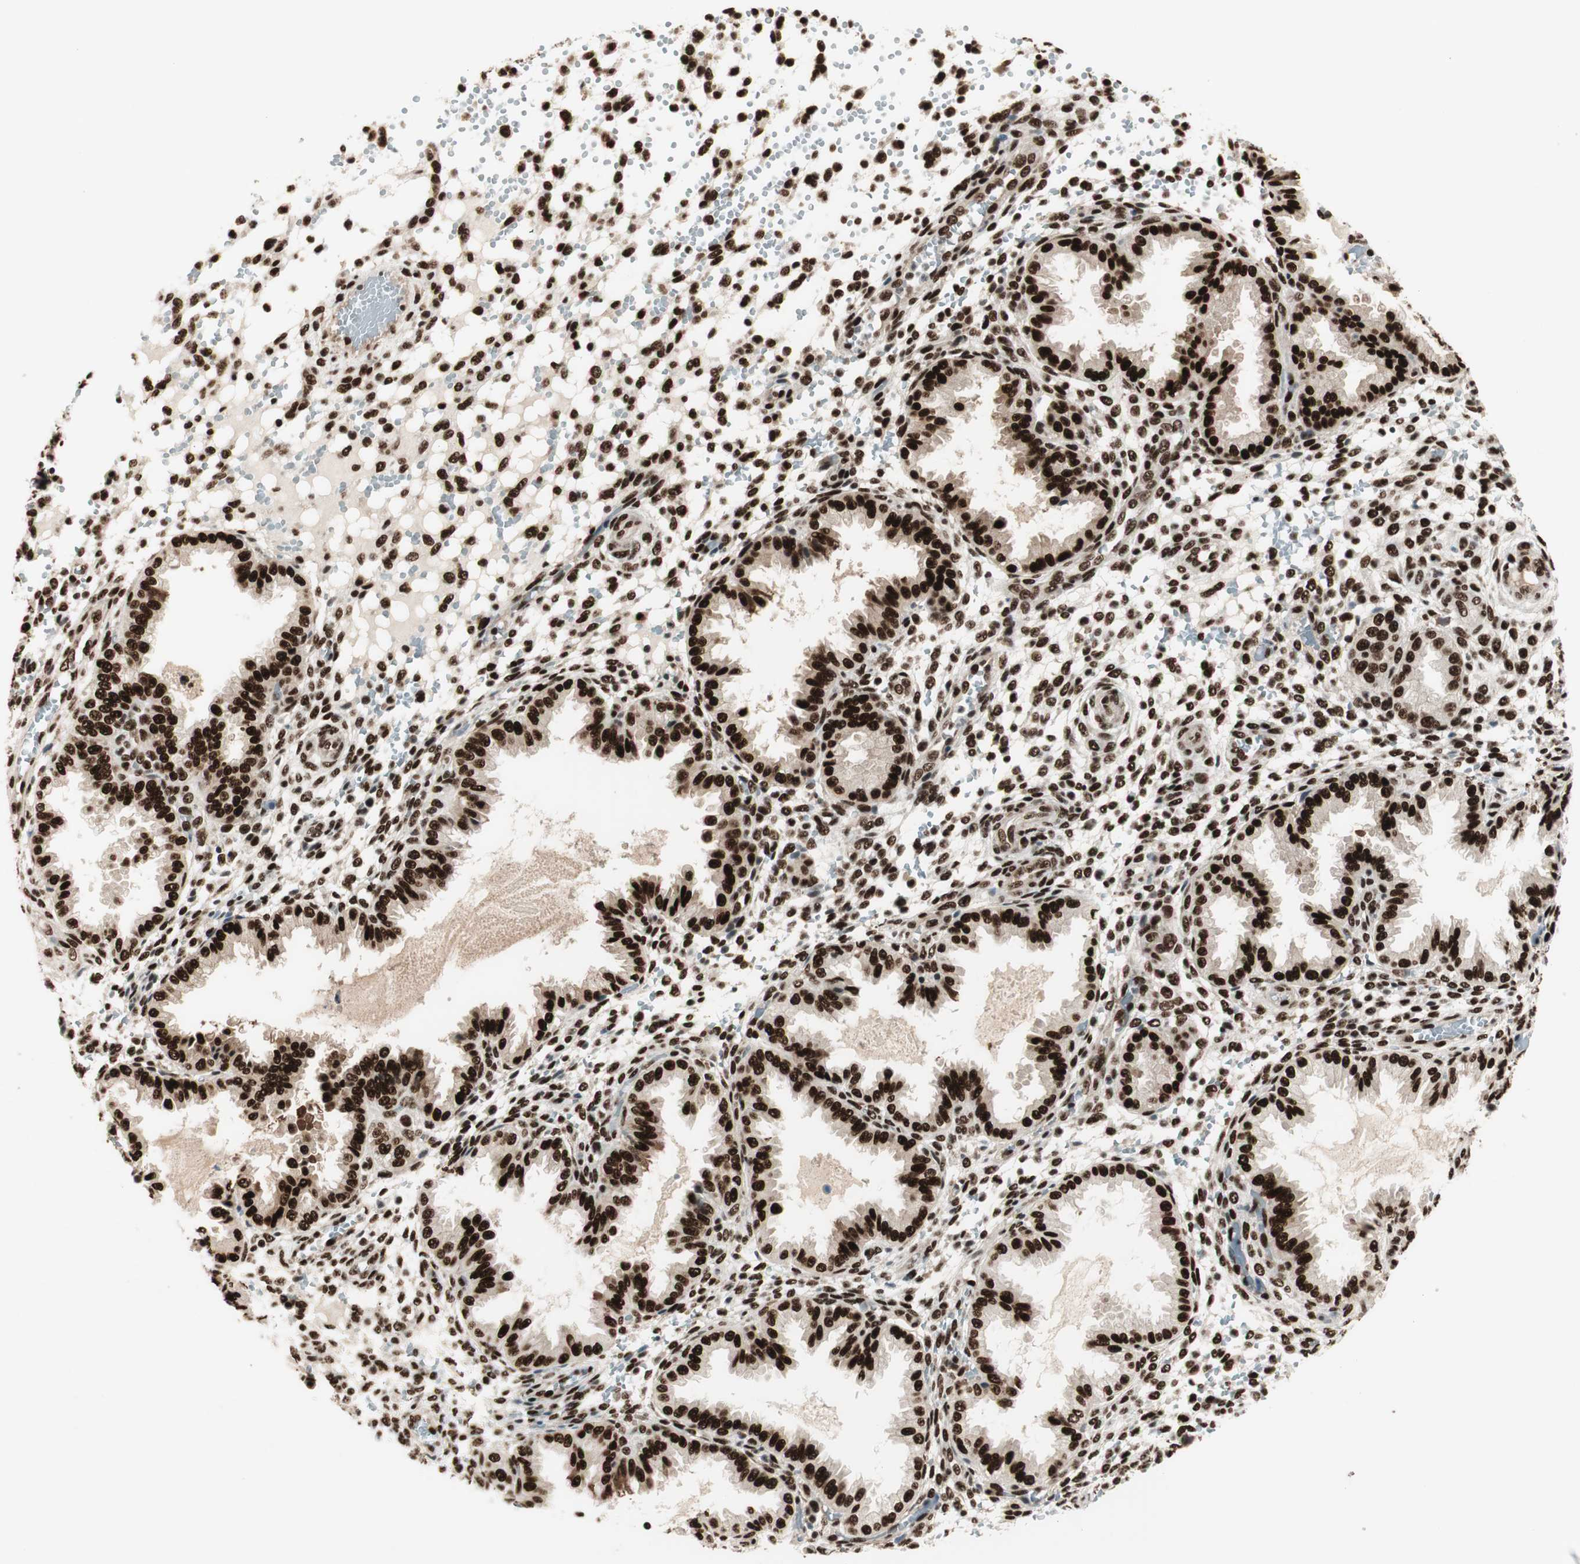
{"staining": {"intensity": "strong", "quantity": ">75%", "location": "nuclear"}, "tissue": "endometrium", "cell_type": "Cells in endometrial stroma", "image_type": "normal", "snomed": [{"axis": "morphology", "description": "Normal tissue, NOS"}, {"axis": "topography", "description": "Endometrium"}], "caption": "Protein expression analysis of normal endometrium demonstrates strong nuclear expression in approximately >75% of cells in endometrial stroma. Using DAB (3,3'-diaminobenzidine) (brown) and hematoxylin (blue) stains, captured at high magnification using brightfield microscopy.", "gene": "HEXIM1", "patient": {"sex": "female", "age": 33}}